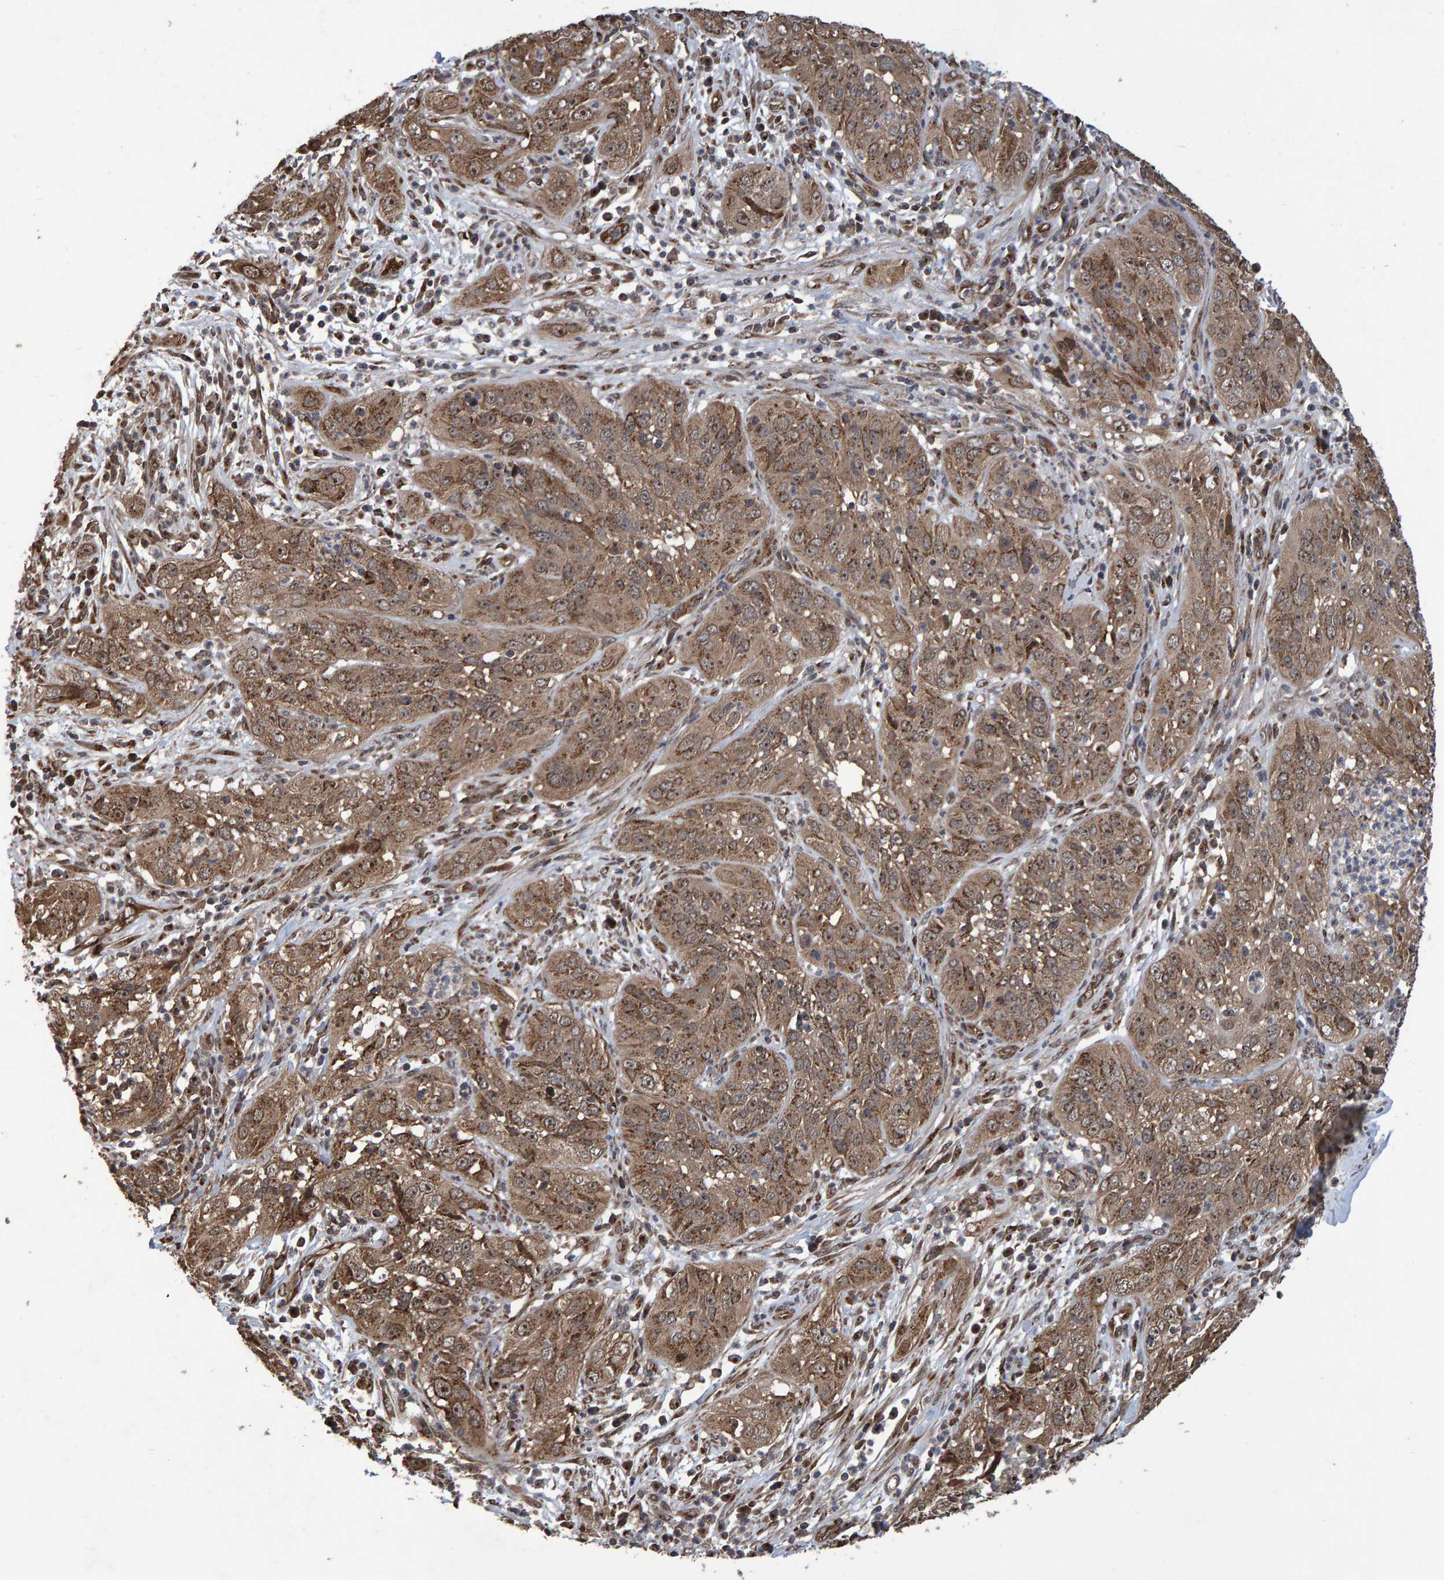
{"staining": {"intensity": "moderate", "quantity": ">75%", "location": "cytoplasmic/membranous,nuclear"}, "tissue": "cervical cancer", "cell_type": "Tumor cells", "image_type": "cancer", "snomed": [{"axis": "morphology", "description": "Squamous cell carcinoma, NOS"}, {"axis": "topography", "description": "Cervix"}], "caption": "This histopathology image exhibits immunohistochemistry staining of cervical cancer (squamous cell carcinoma), with medium moderate cytoplasmic/membranous and nuclear staining in about >75% of tumor cells.", "gene": "TRIM68", "patient": {"sex": "female", "age": 32}}